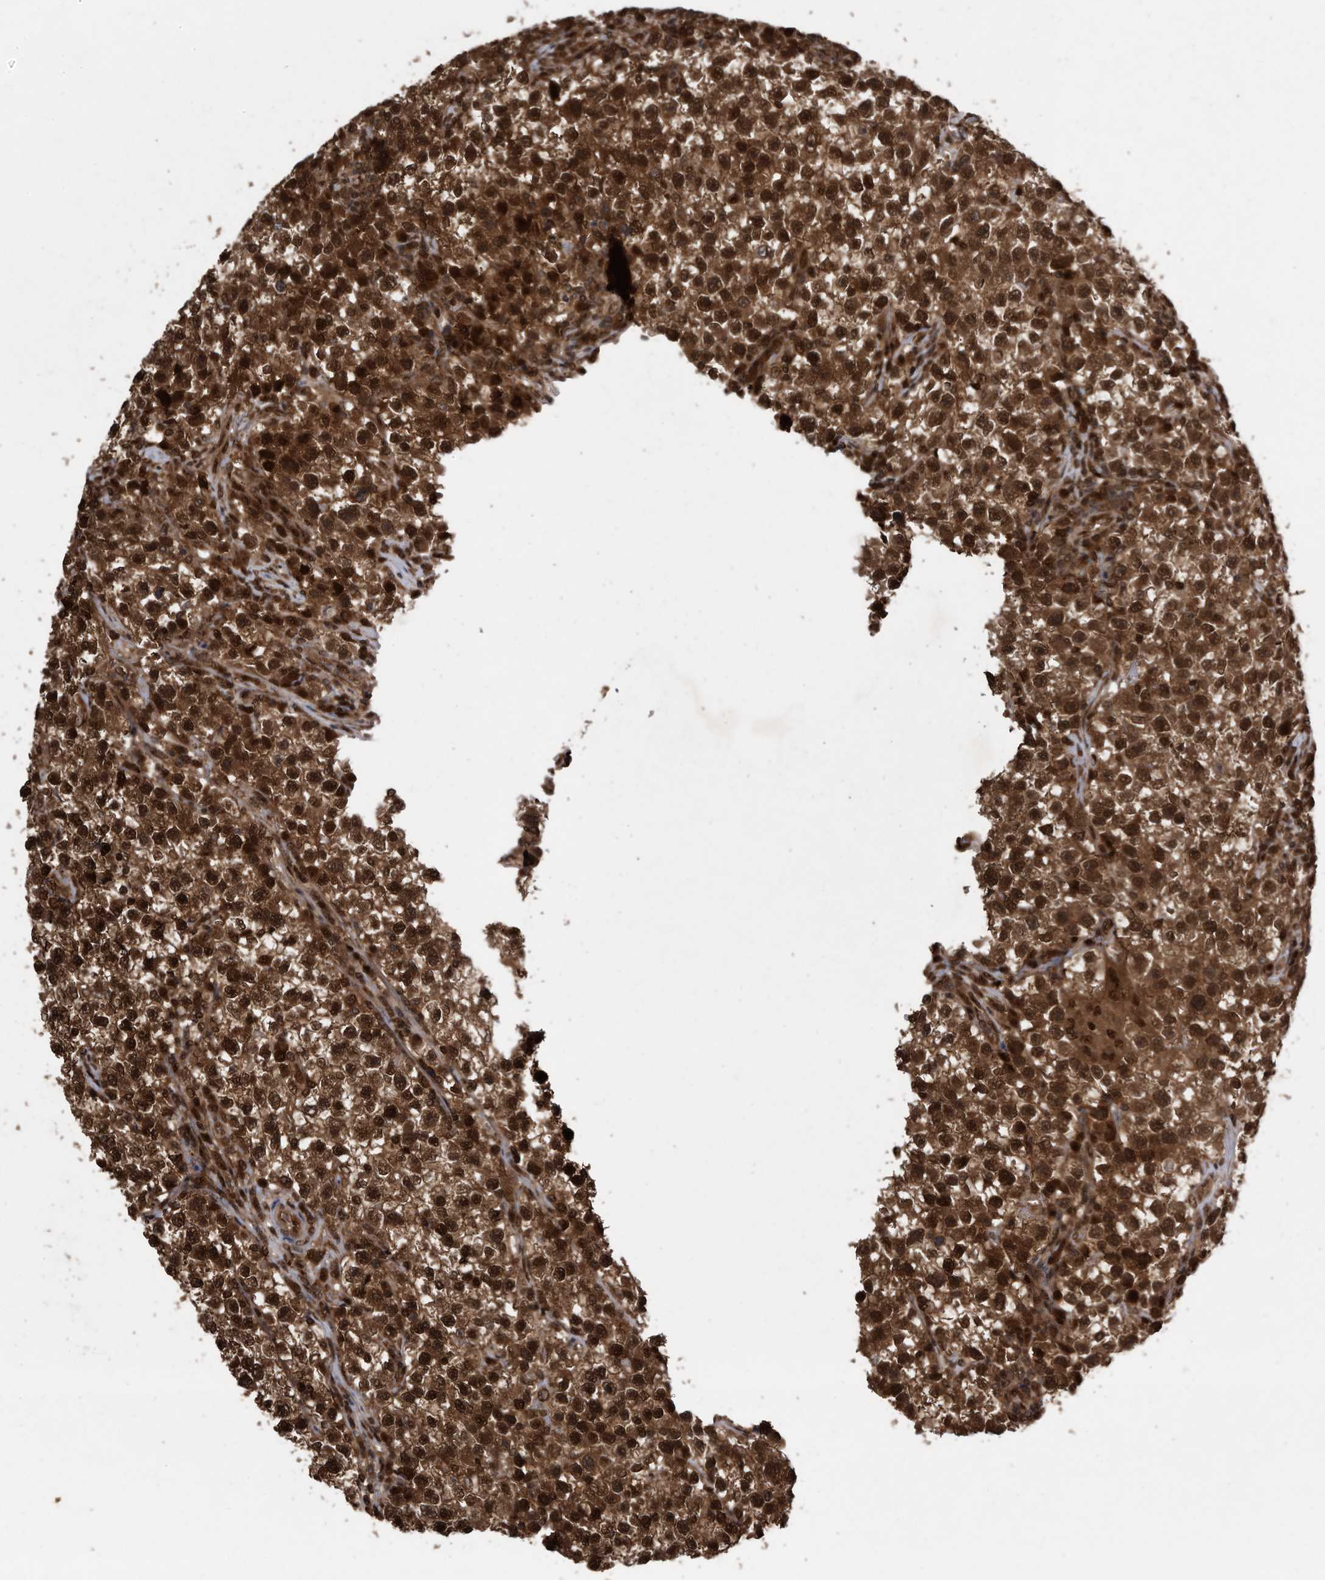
{"staining": {"intensity": "strong", "quantity": ">75%", "location": "cytoplasmic/membranous,nuclear"}, "tissue": "testis cancer", "cell_type": "Tumor cells", "image_type": "cancer", "snomed": [{"axis": "morphology", "description": "Seminoma, NOS"}, {"axis": "topography", "description": "Testis"}], "caption": "Seminoma (testis) stained with DAB immunohistochemistry shows high levels of strong cytoplasmic/membranous and nuclear expression in approximately >75% of tumor cells. The protein is stained brown, and the nuclei are stained in blue (DAB (3,3'-diaminobenzidine) IHC with brightfield microscopy, high magnification).", "gene": "RAD23B", "patient": {"sex": "male", "age": 22}}